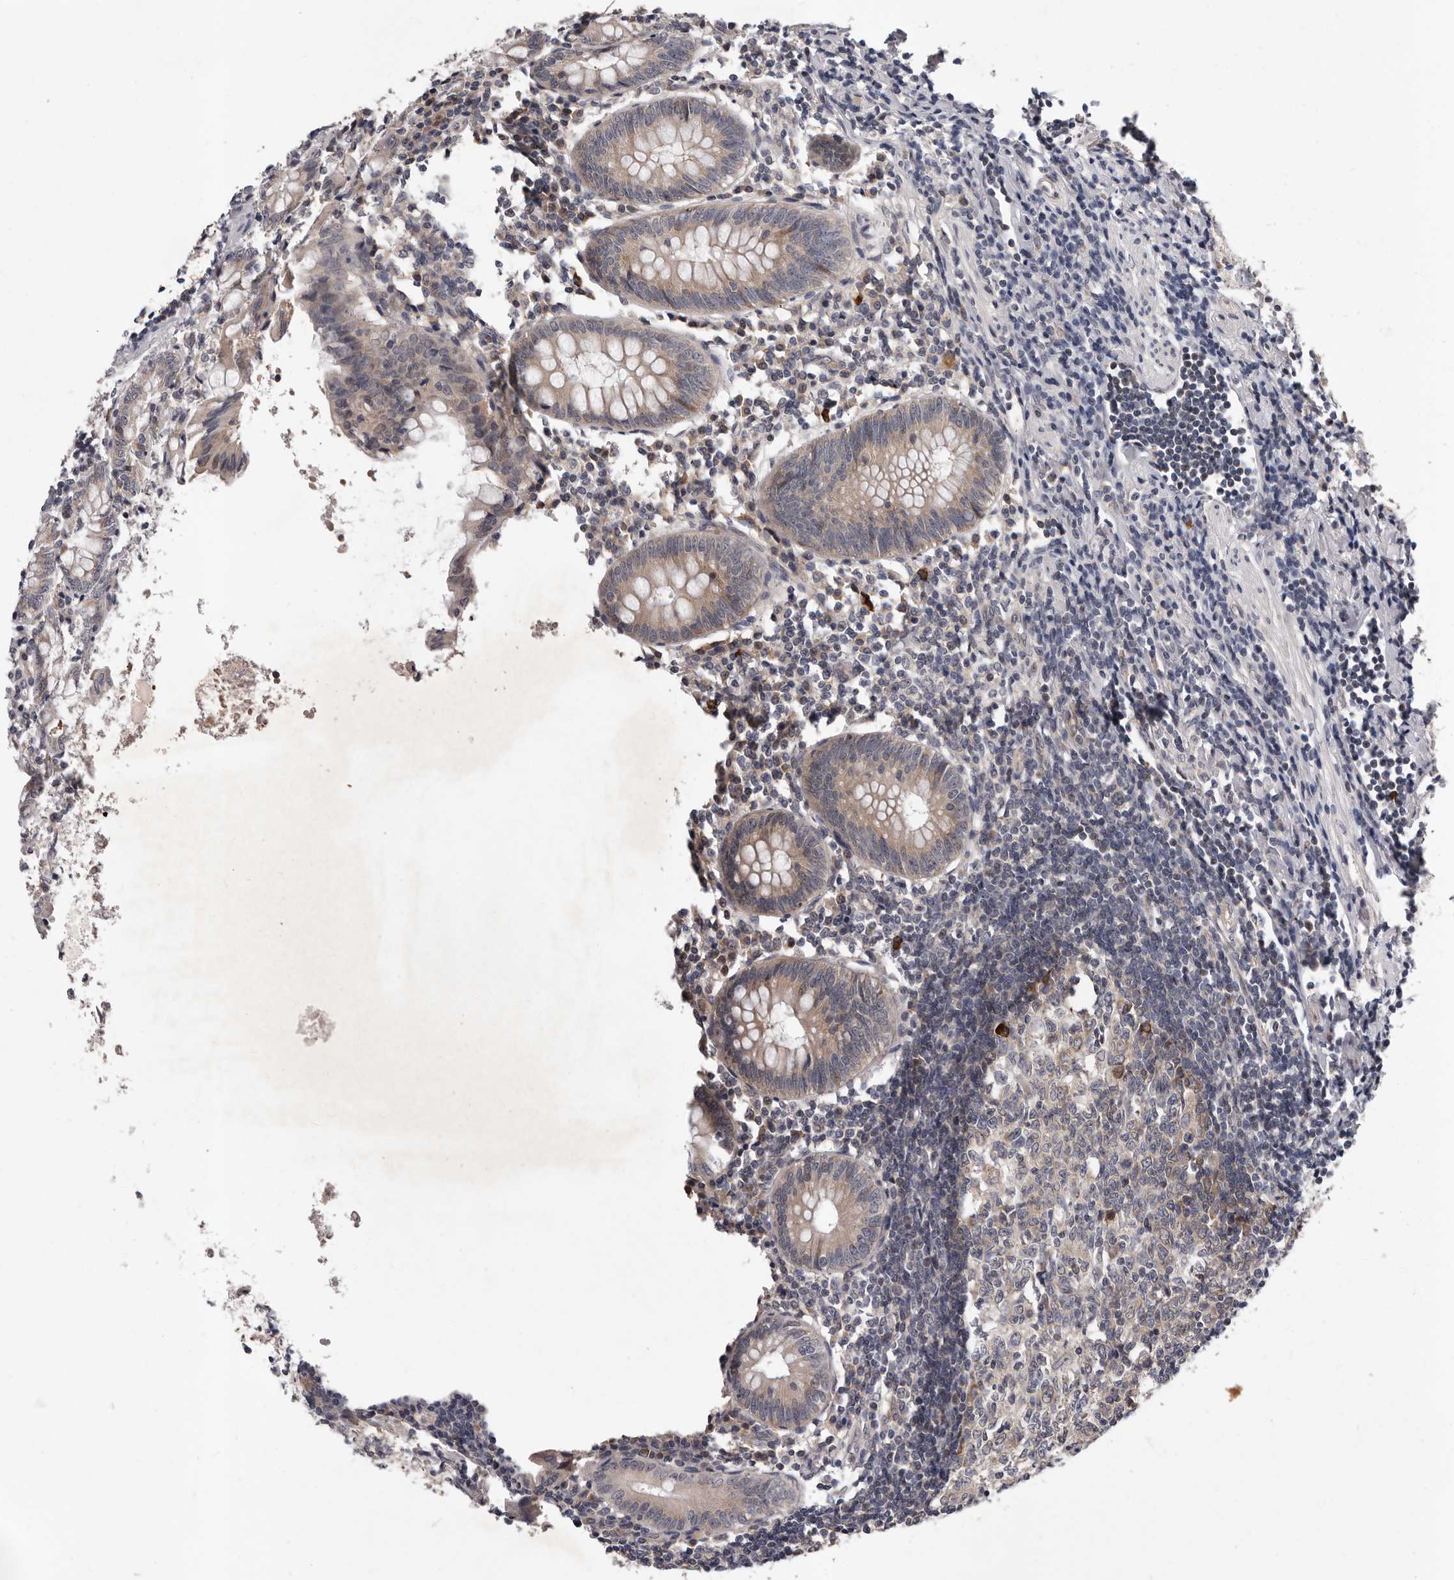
{"staining": {"intensity": "moderate", "quantity": ">75%", "location": "cytoplasmic/membranous"}, "tissue": "appendix", "cell_type": "Glandular cells", "image_type": "normal", "snomed": [{"axis": "morphology", "description": "Normal tissue, NOS"}, {"axis": "topography", "description": "Appendix"}], "caption": "Benign appendix displays moderate cytoplasmic/membranous staining in about >75% of glandular cells.", "gene": "MED8", "patient": {"sex": "female", "age": 54}}